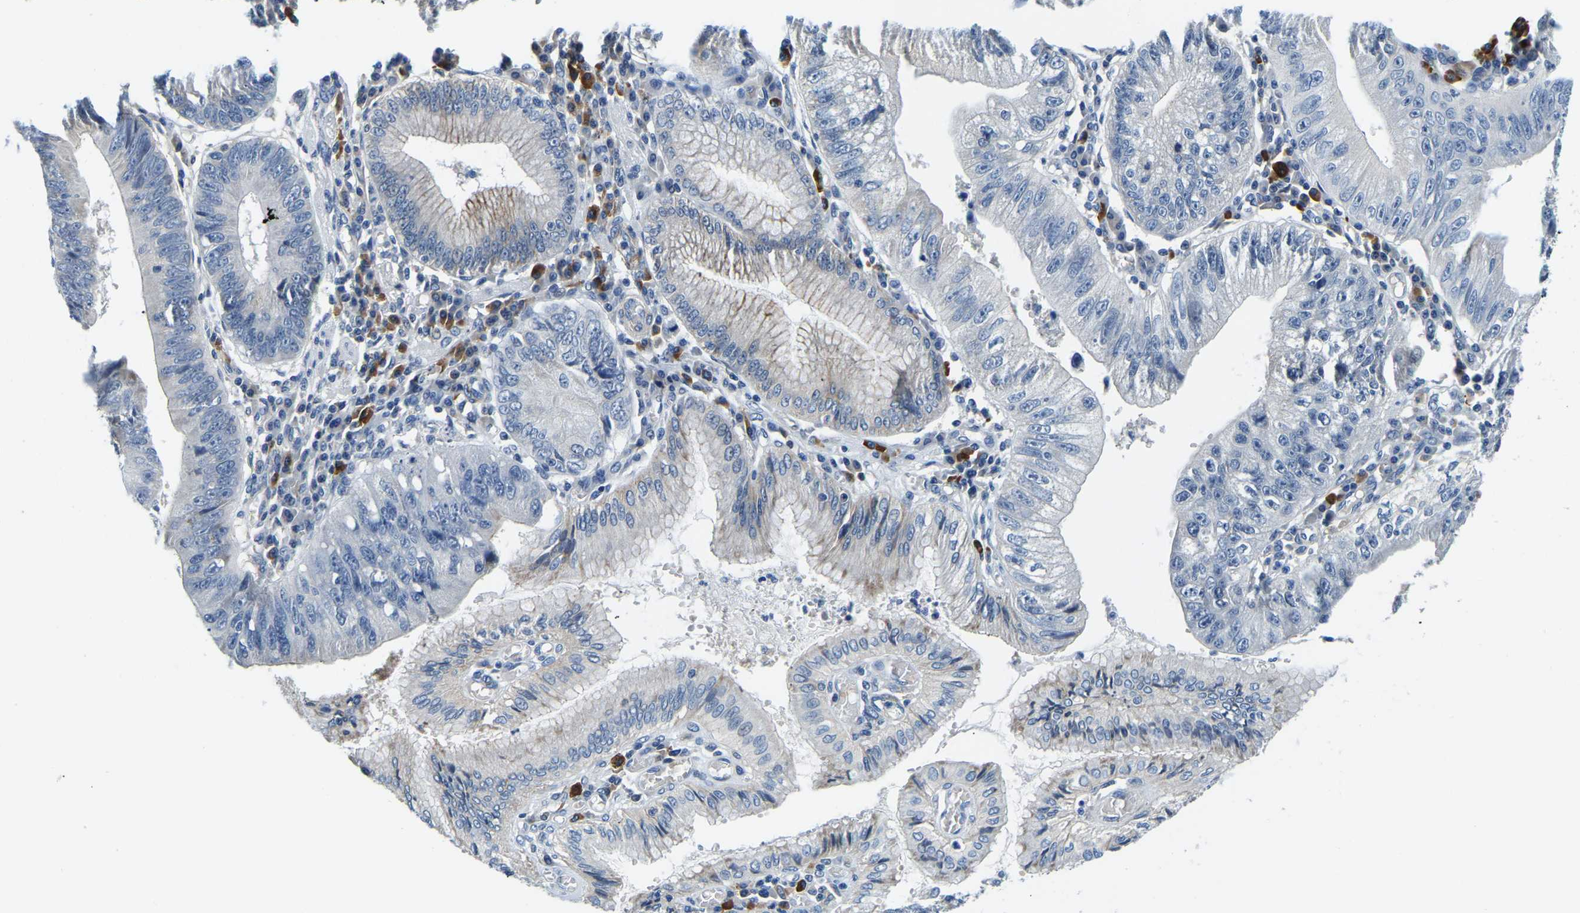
{"staining": {"intensity": "negative", "quantity": "none", "location": "none"}, "tissue": "stomach cancer", "cell_type": "Tumor cells", "image_type": "cancer", "snomed": [{"axis": "morphology", "description": "Adenocarcinoma, NOS"}, {"axis": "topography", "description": "Stomach"}], "caption": "Immunohistochemical staining of adenocarcinoma (stomach) shows no significant staining in tumor cells.", "gene": "LIAS", "patient": {"sex": "male", "age": 59}}